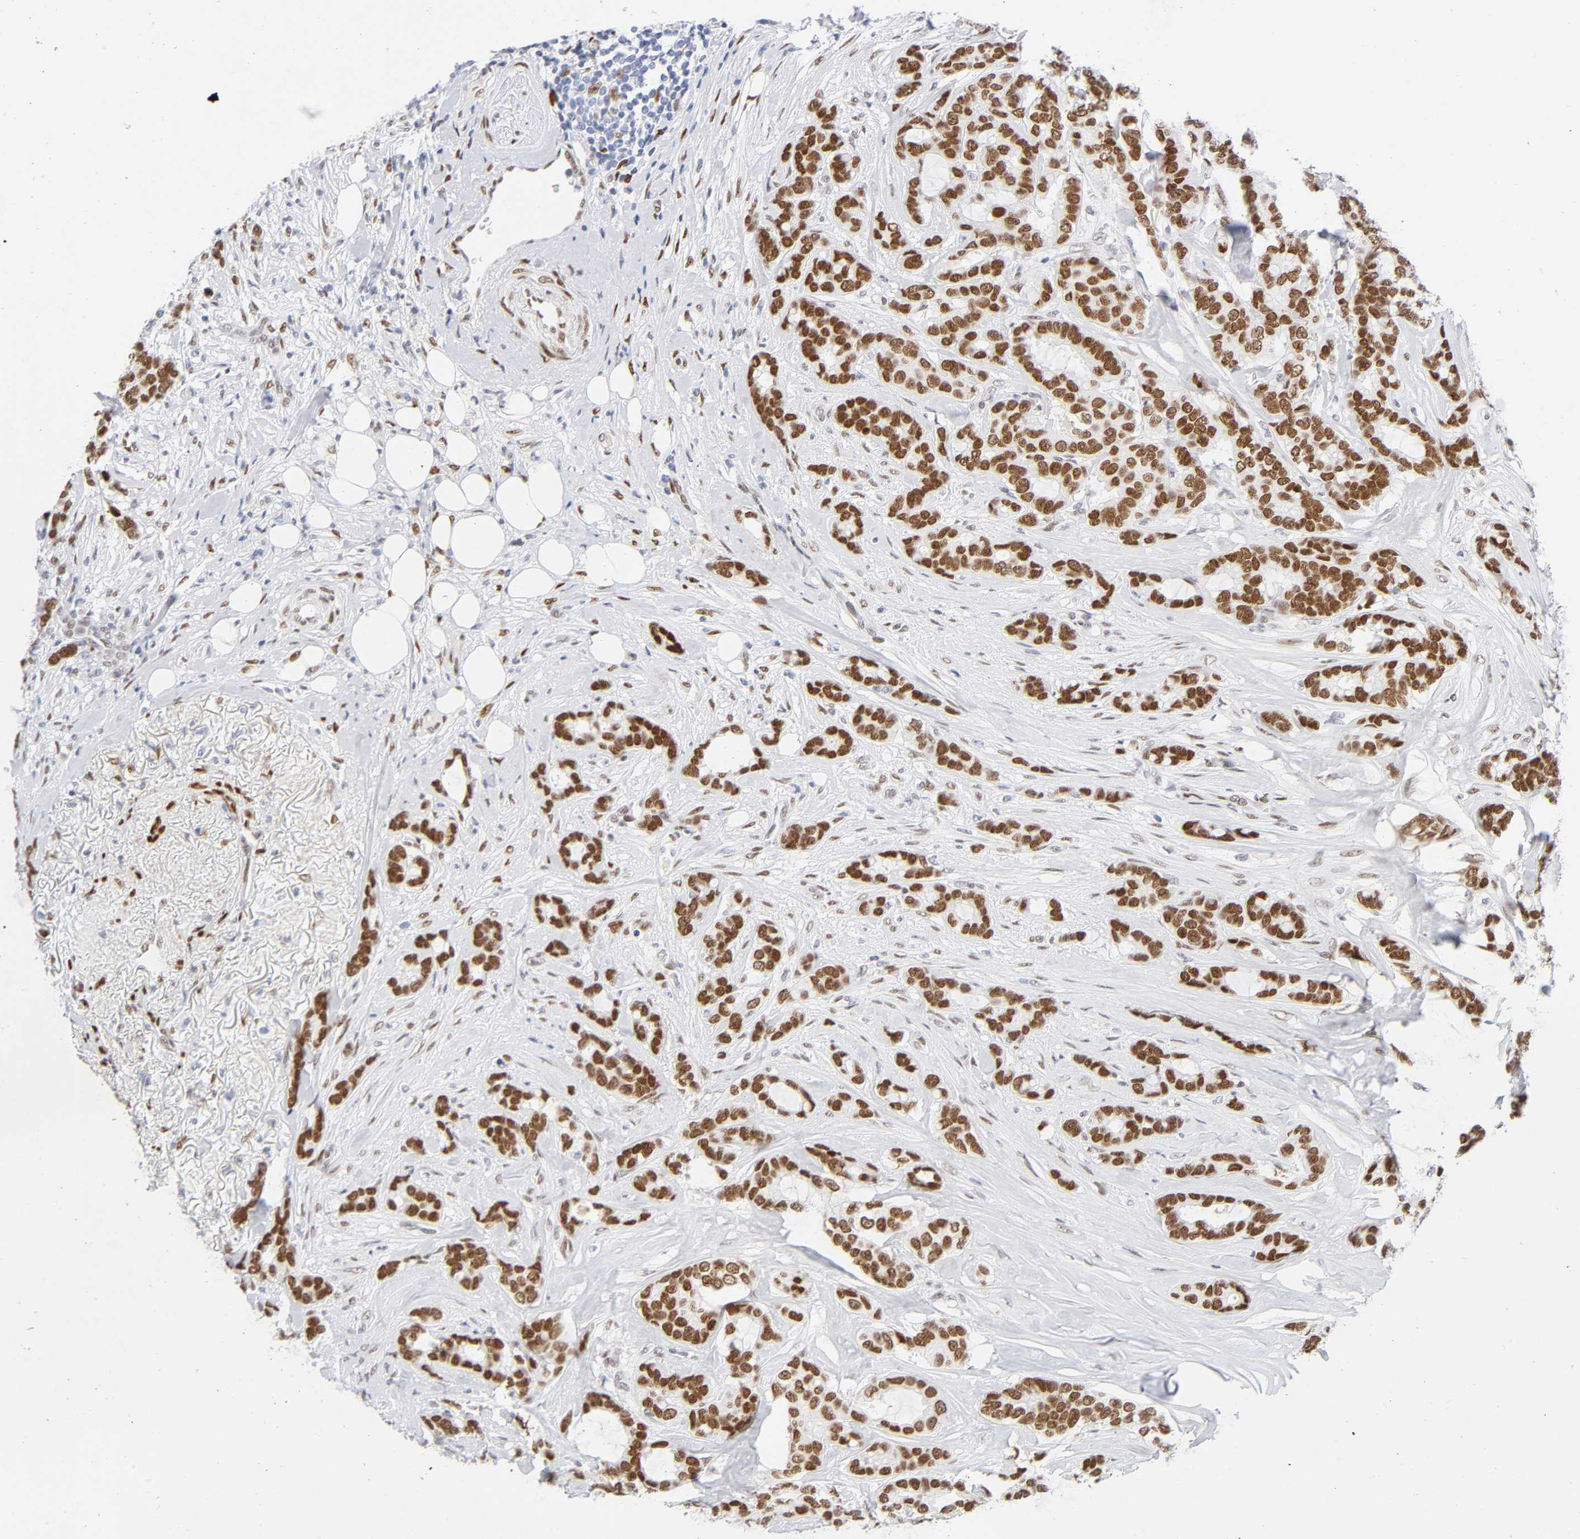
{"staining": {"intensity": "strong", "quantity": ">75%", "location": "nuclear"}, "tissue": "breast cancer", "cell_type": "Tumor cells", "image_type": "cancer", "snomed": [{"axis": "morphology", "description": "Duct carcinoma"}, {"axis": "topography", "description": "Breast"}], "caption": "Infiltrating ductal carcinoma (breast) was stained to show a protein in brown. There is high levels of strong nuclear positivity in about >75% of tumor cells. (IHC, brightfield microscopy, high magnification).", "gene": "NFIC", "patient": {"sex": "female", "age": 87}}